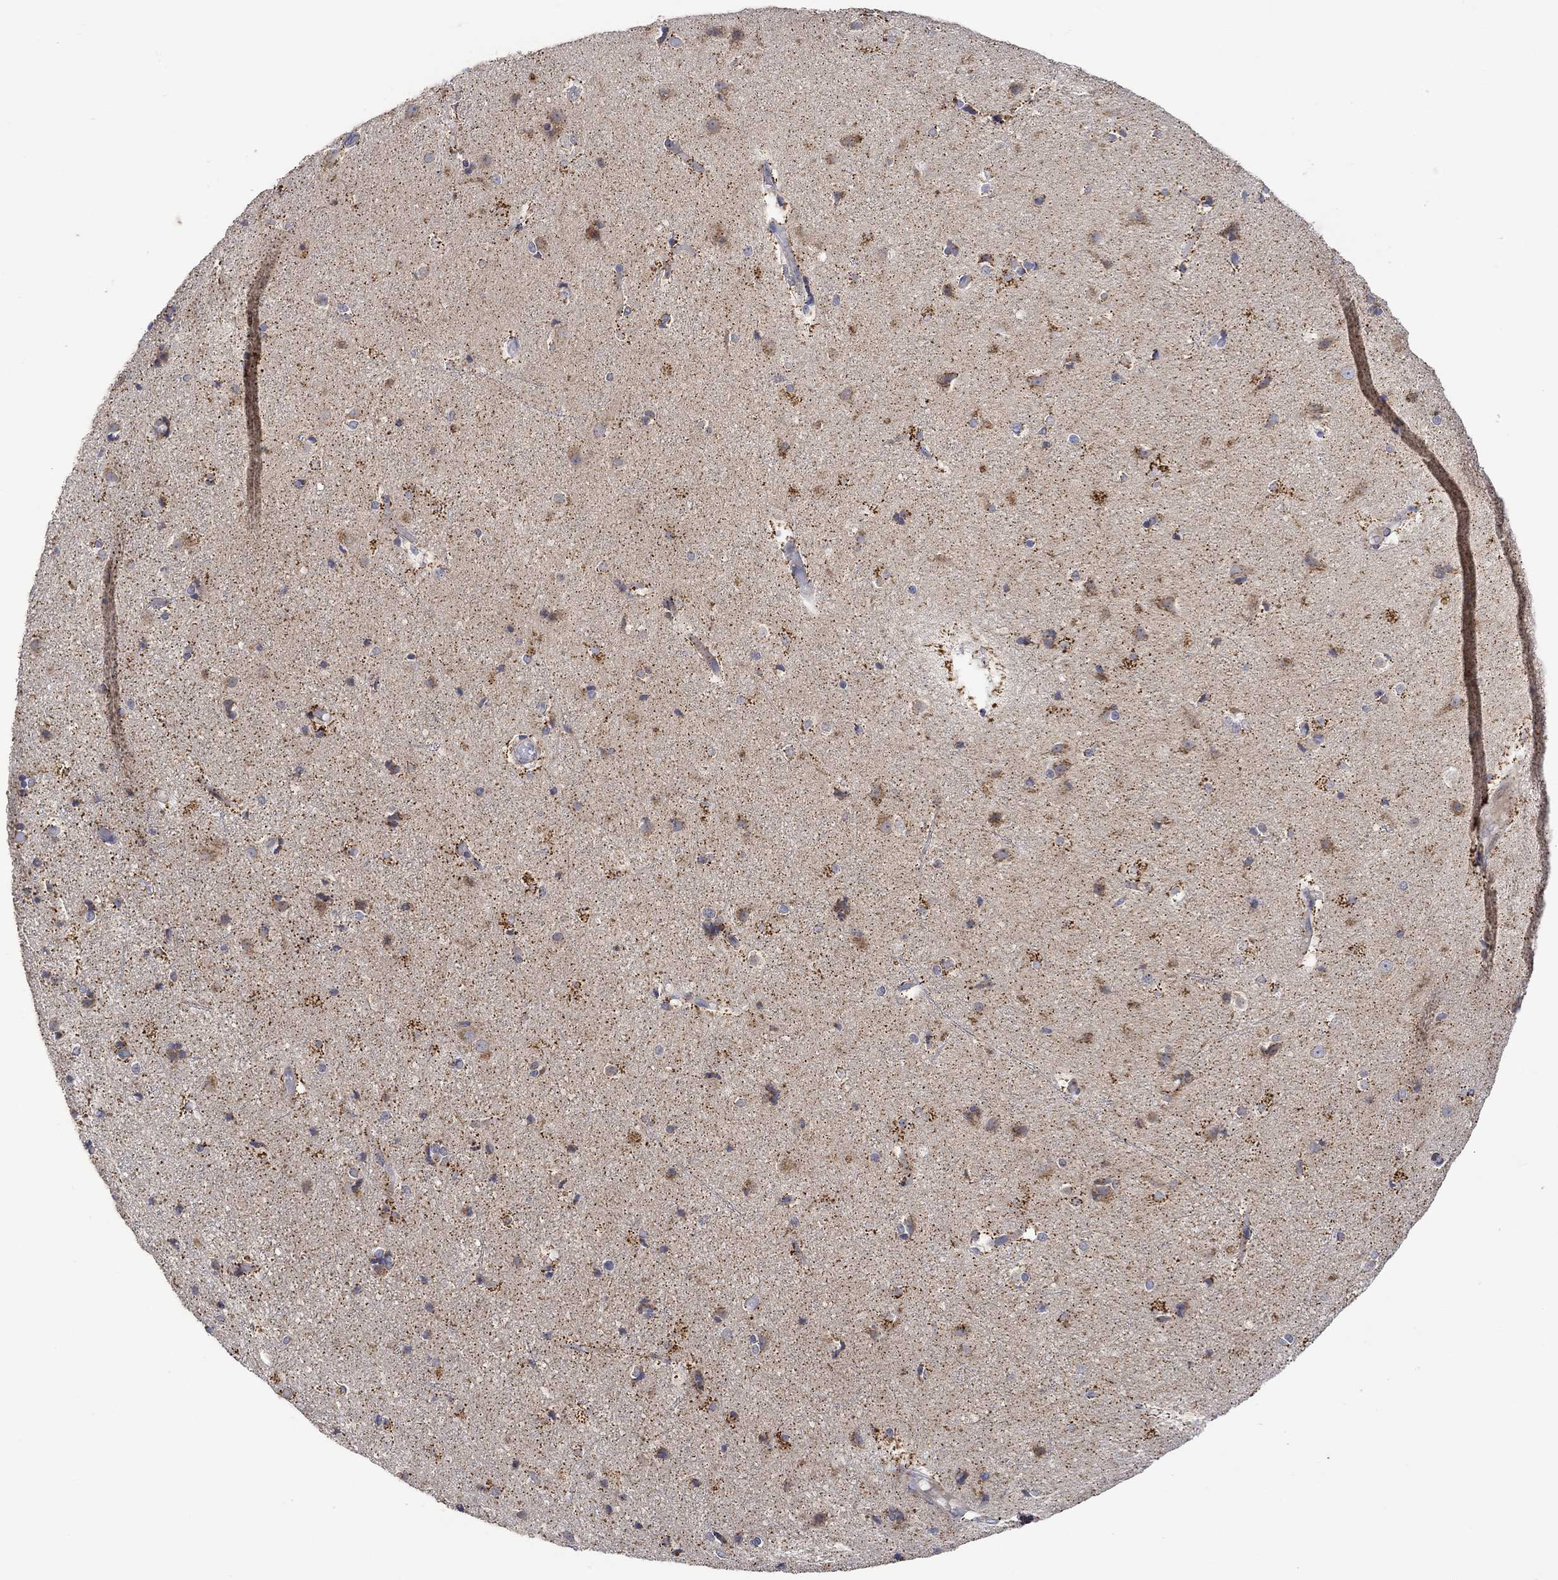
{"staining": {"intensity": "negative", "quantity": "none", "location": "none"}, "tissue": "cerebral cortex", "cell_type": "Endothelial cells", "image_type": "normal", "snomed": [{"axis": "morphology", "description": "Normal tissue, NOS"}, {"axis": "topography", "description": "Cerebral cortex"}], "caption": "Immunohistochemistry (IHC) photomicrograph of normal cerebral cortex stained for a protein (brown), which exhibits no expression in endothelial cells.", "gene": "SLC48A1", "patient": {"sex": "female", "age": 52}}